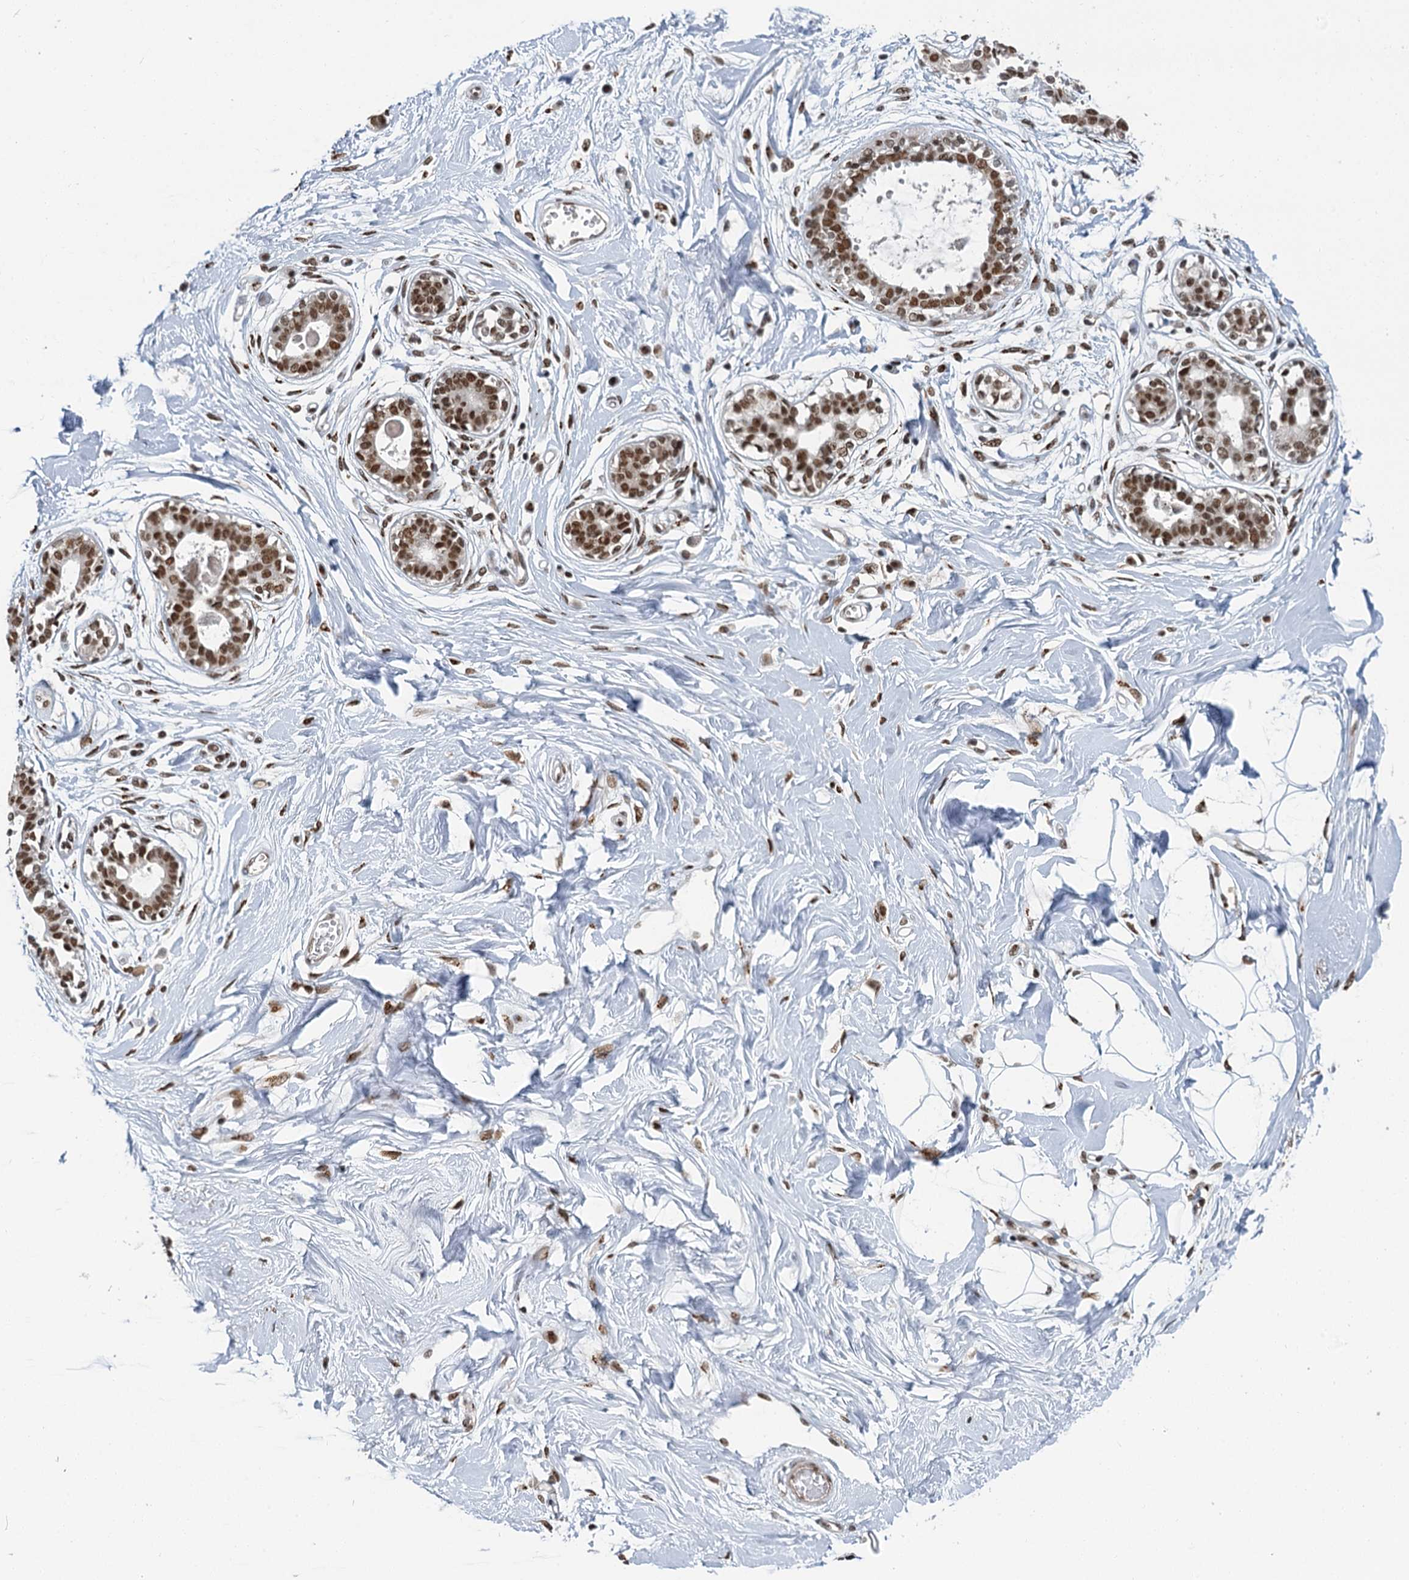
{"staining": {"intensity": "strong", "quantity": ">75%", "location": "nuclear"}, "tissue": "breast", "cell_type": "Adipocytes", "image_type": "normal", "snomed": [{"axis": "morphology", "description": "Normal tissue, NOS"}, {"axis": "topography", "description": "Breast"}], "caption": "An immunohistochemistry (IHC) histopathology image of benign tissue is shown. Protein staining in brown highlights strong nuclear positivity in breast within adipocytes. Immunohistochemistry stains the protein in brown and the nuclei are stained blue.", "gene": "PPHLN1", "patient": {"sex": "female", "age": 45}}